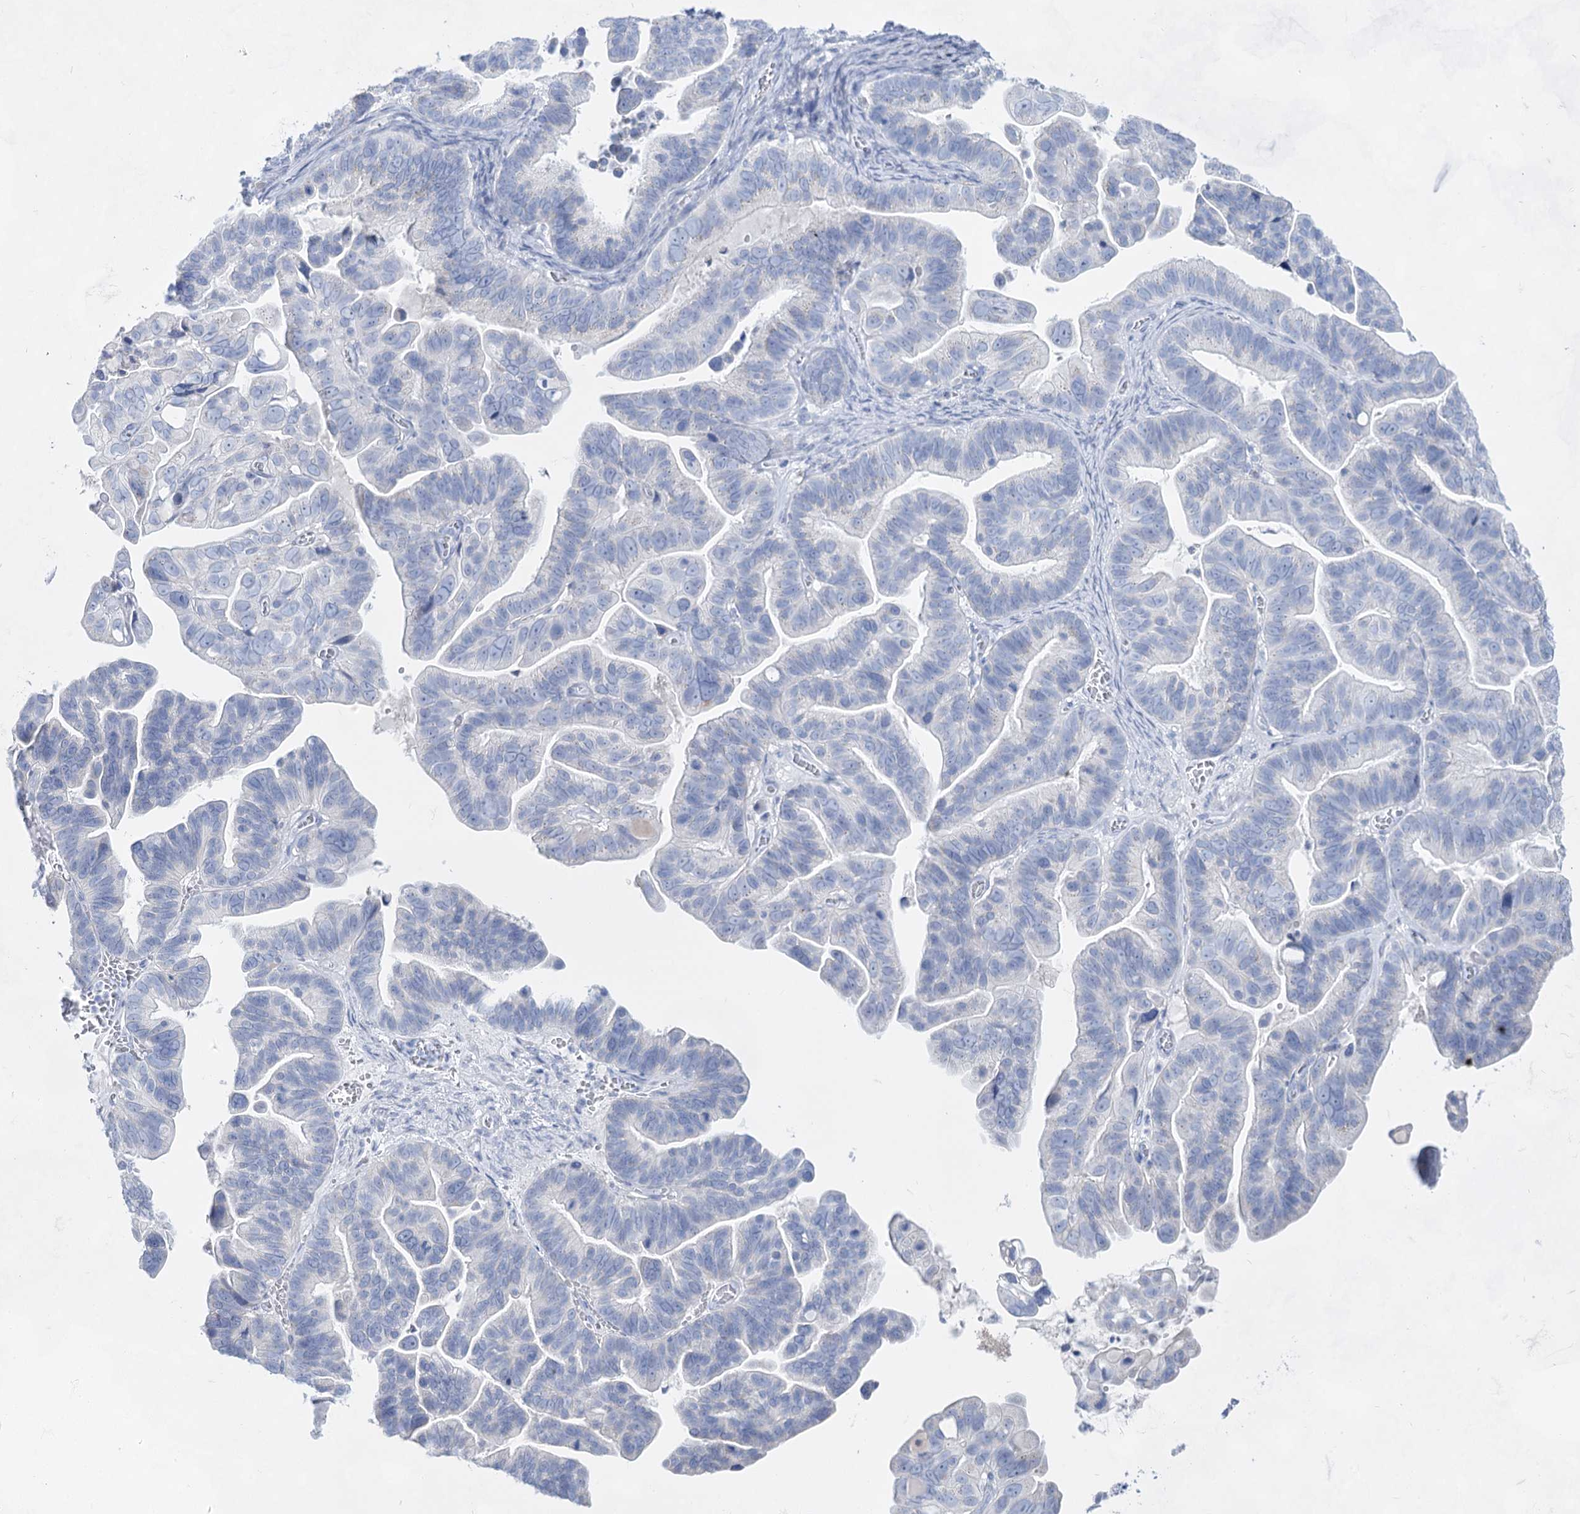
{"staining": {"intensity": "negative", "quantity": "none", "location": "none"}, "tissue": "ovarian cancer", "cell_type": "Tumor cells", "image_type": "cancer", "snomed": [{"axis": "morphology", "description": "Cystadenocarcinoma, serous, NOS"}, {"axis": "topography", "description": "Ovary"}], "caption": "Immunohistochemistry of ovarian cancer (serous cystadenocarcinoma) exhibits no expression in tumor cells.", "gene": "ACRV1", "patient": {"sex": "female", "age": 56}}